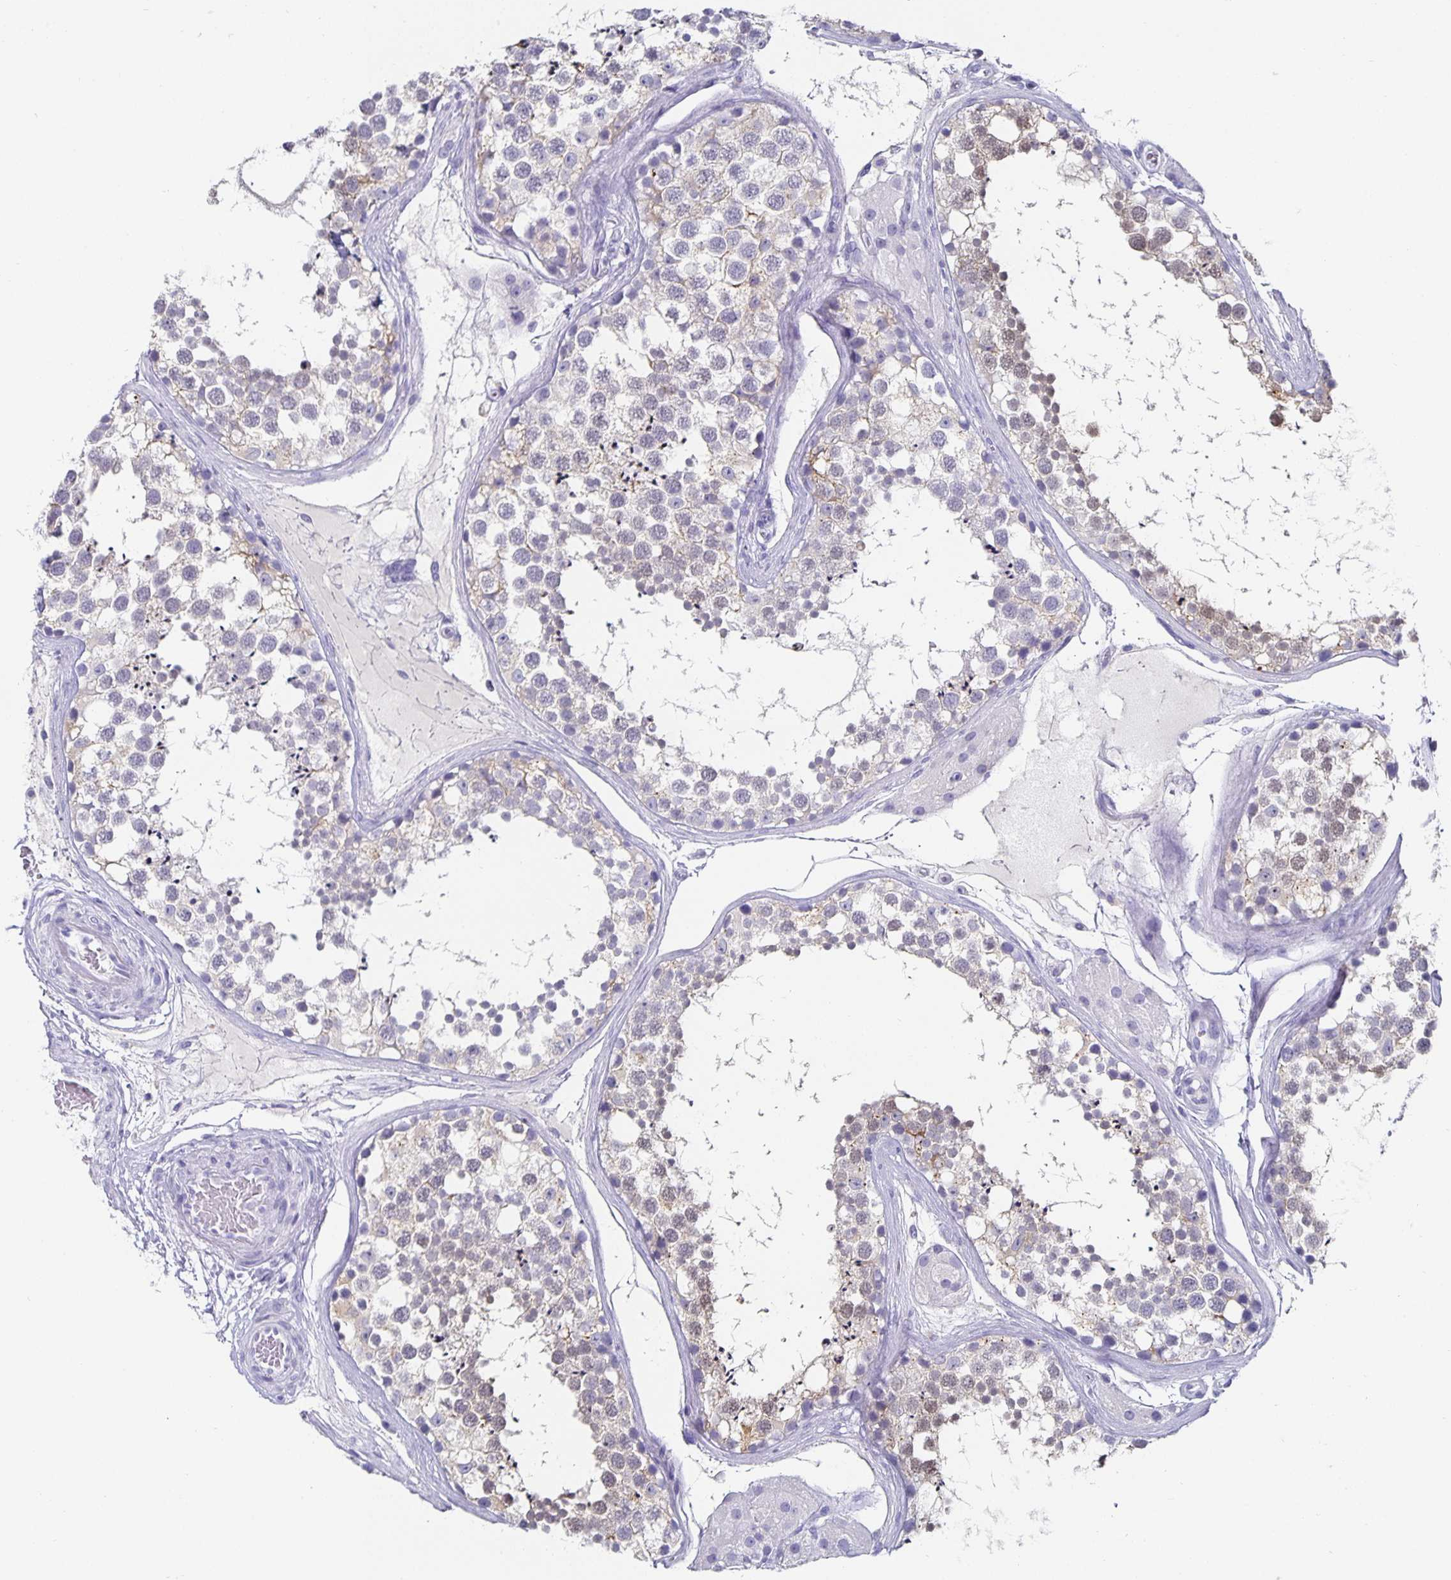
{"staining": {"intensity": "weak", "quantity": "25%-75%", "location": "cytoplasmic/membranous"}, "tissue": "testis", "cell_type": "Cells in seminiferous ducts", "image_type": "normal", "snomed": [{"axis": "morphology", "description": "Normal tissue, NOS"}, {"axis": "morphology", "description": "Seminoma, NOS"}, {"axis": "topography", "description": "Testis"}], "caption": "High-magnification brightfield microscopy of benign testis stained with DAB (3,3'-diaminobenzidine) (brown) and counterstained with hematoxylin (blue). cells in seminiferous ducts exhibit weak cytoplasmic/membranous staining is seen in about25%-75% of cells.", "gene": "CHGA", "patient": {"sex": "male", "age": 65}}